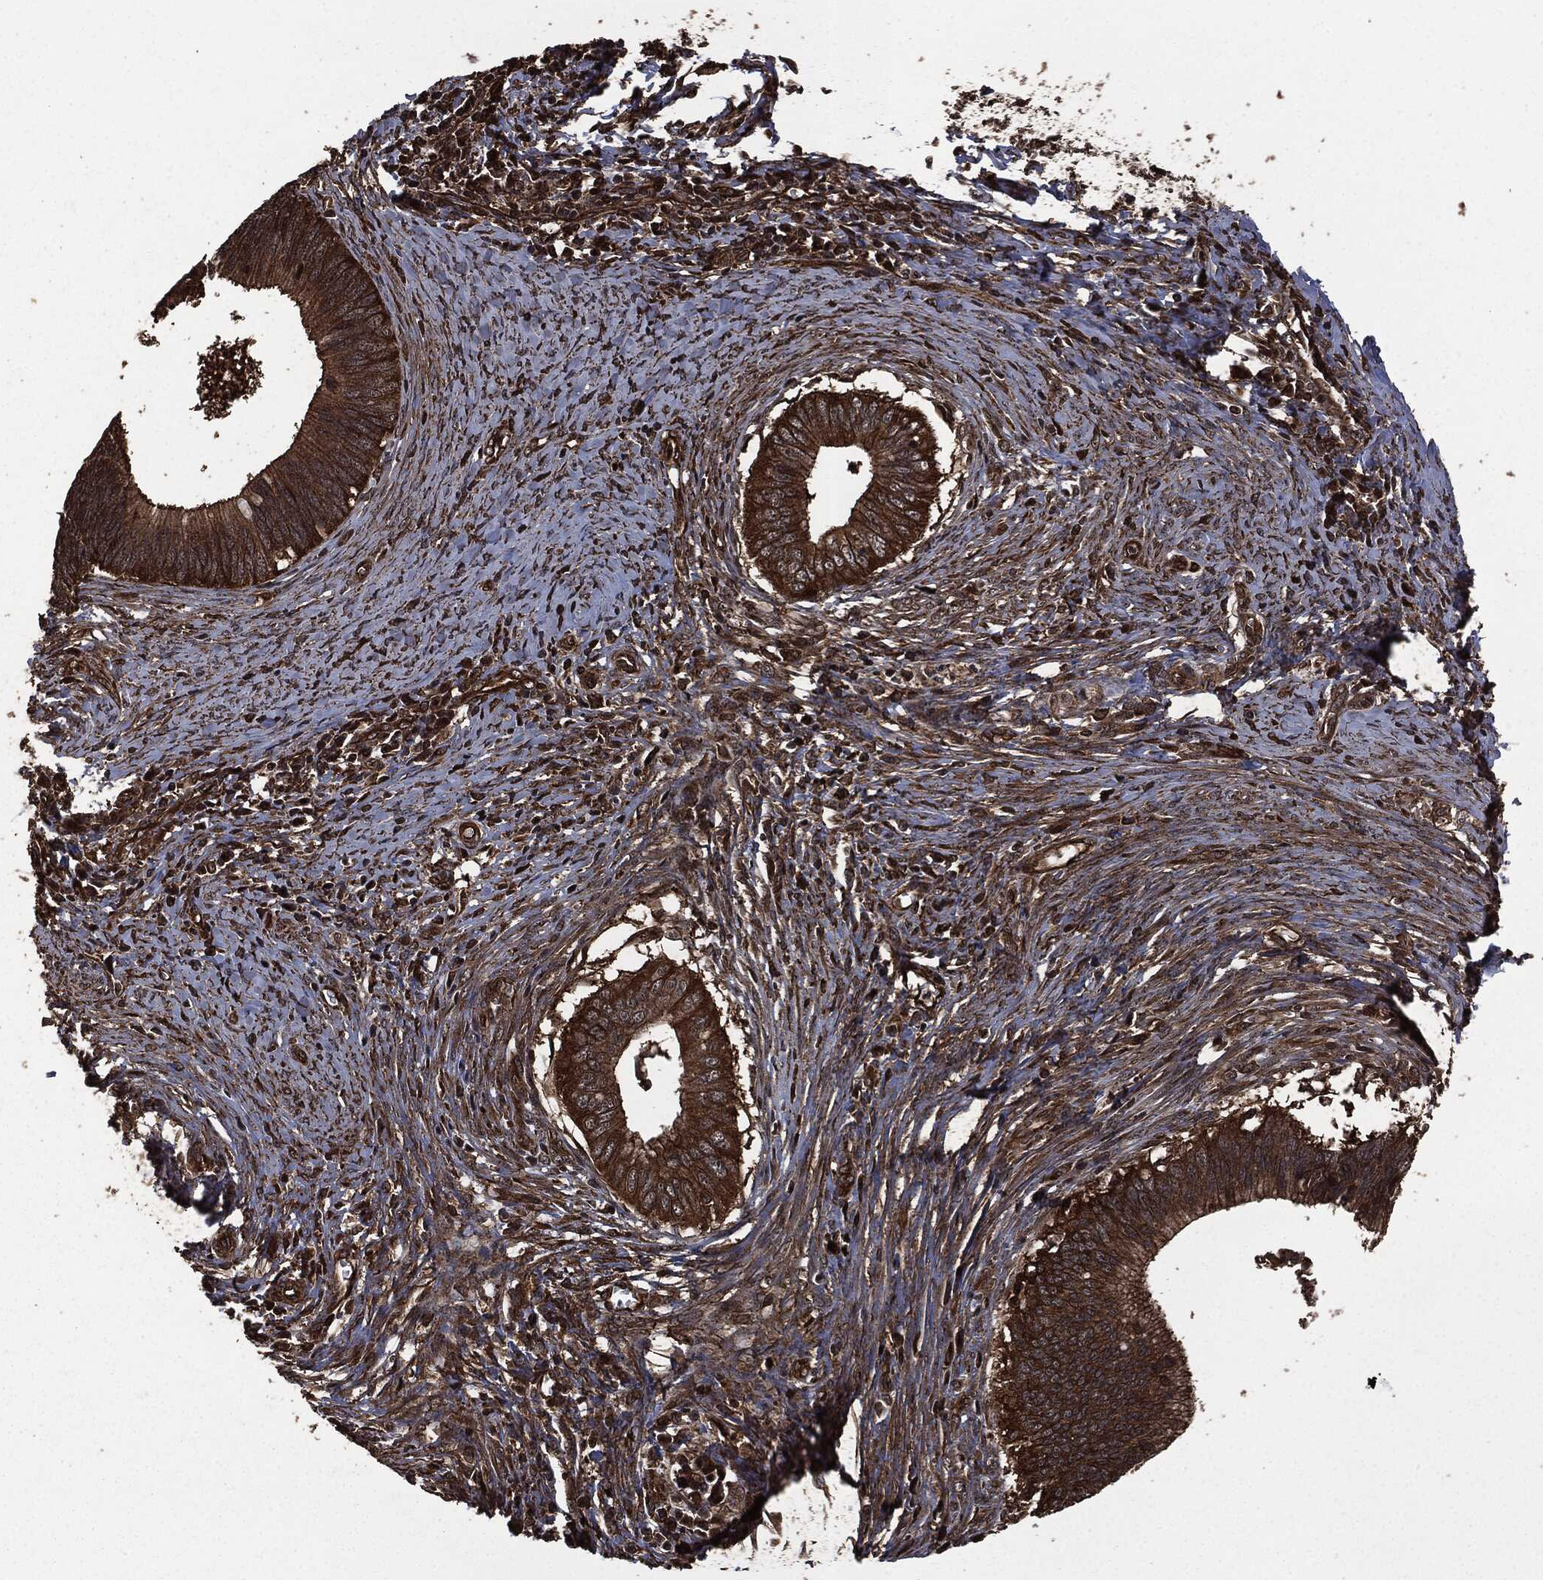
{"staining": {"intensity": "strong", "quantity": ">75%", "location": "cytoplasmic/membranous"}, "tissue": "cervical cancer", "cell_type": "Tumor cells", "image_type": "cancer", "snomed": [{"axis": "morphology", "description": "Adenocarcinoma, NOS"}, {"axis": "topography", "description": "Cervix"}], "caption": "IHC (DAB (3,3'-diaminobenzidine)) staining of cervical cancer exhibits strong cytoplasmic/membranous protein positivity in about >75% of tumor cells.", "gene": "HRAS", "patient": {"sex": "female", "age": 42}}